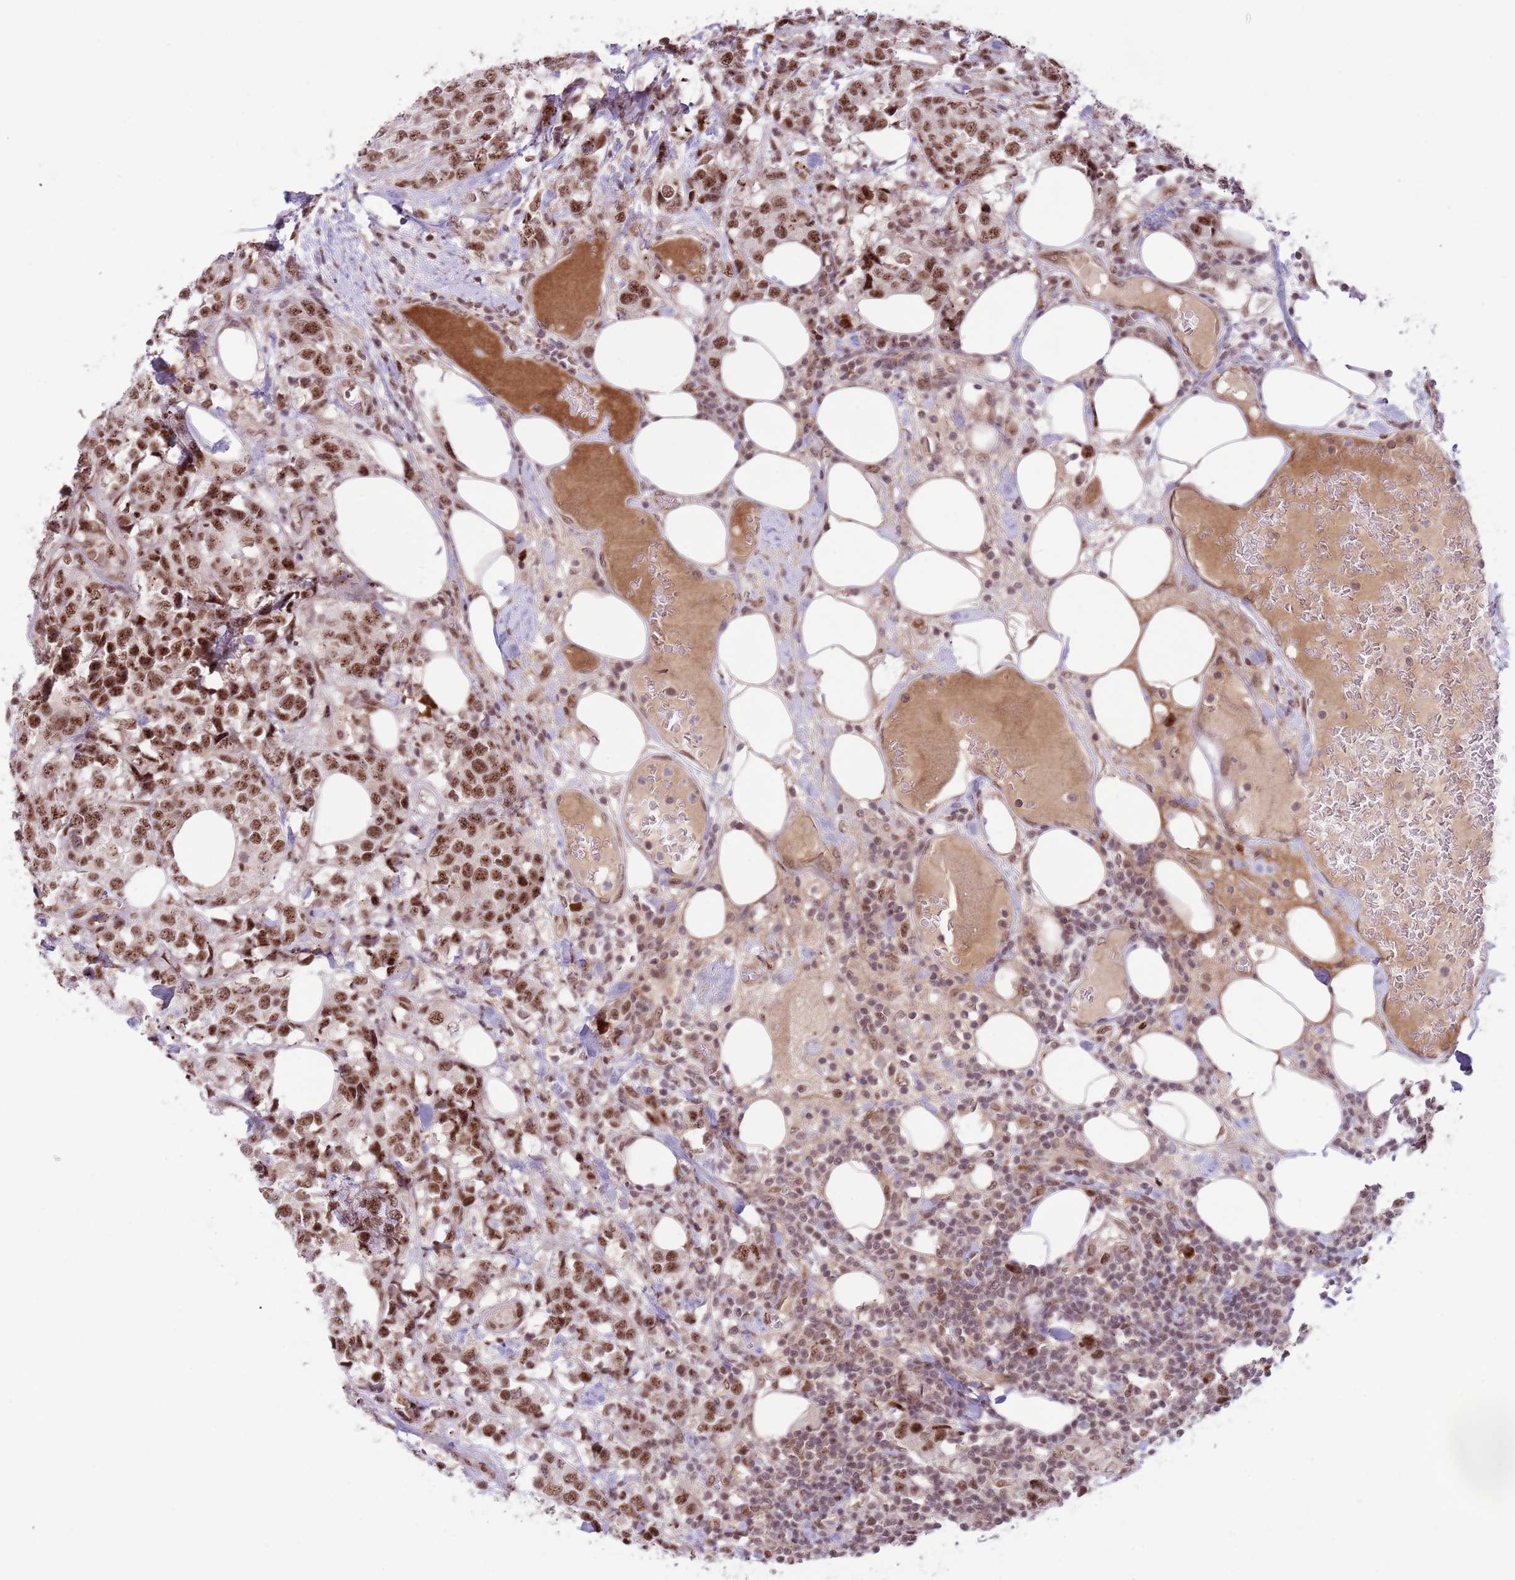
{"staining": {"intensity": "strong", "quantity": ">75%", "location": "nuclear"}, "tissue": "breast cancer", "cell_type": "Tumor cells", "image_type": "cancer", "snomed": [{"axis": "morphology", "description": "Lobular carcinoma"}, {"axis": "topography", "description": "Breast"}], "caption": "This photomicrograph exhibits lobular carcinoma (breast) stained with immunohistochemistry (IHC) to label a protein in brown. The nuclear of tumor cells show strong positivity for the protein. Nuclei are counter-stained blue.", "gene": "SIPA1L3", "patient": {"sex": "female", "age": 59}}